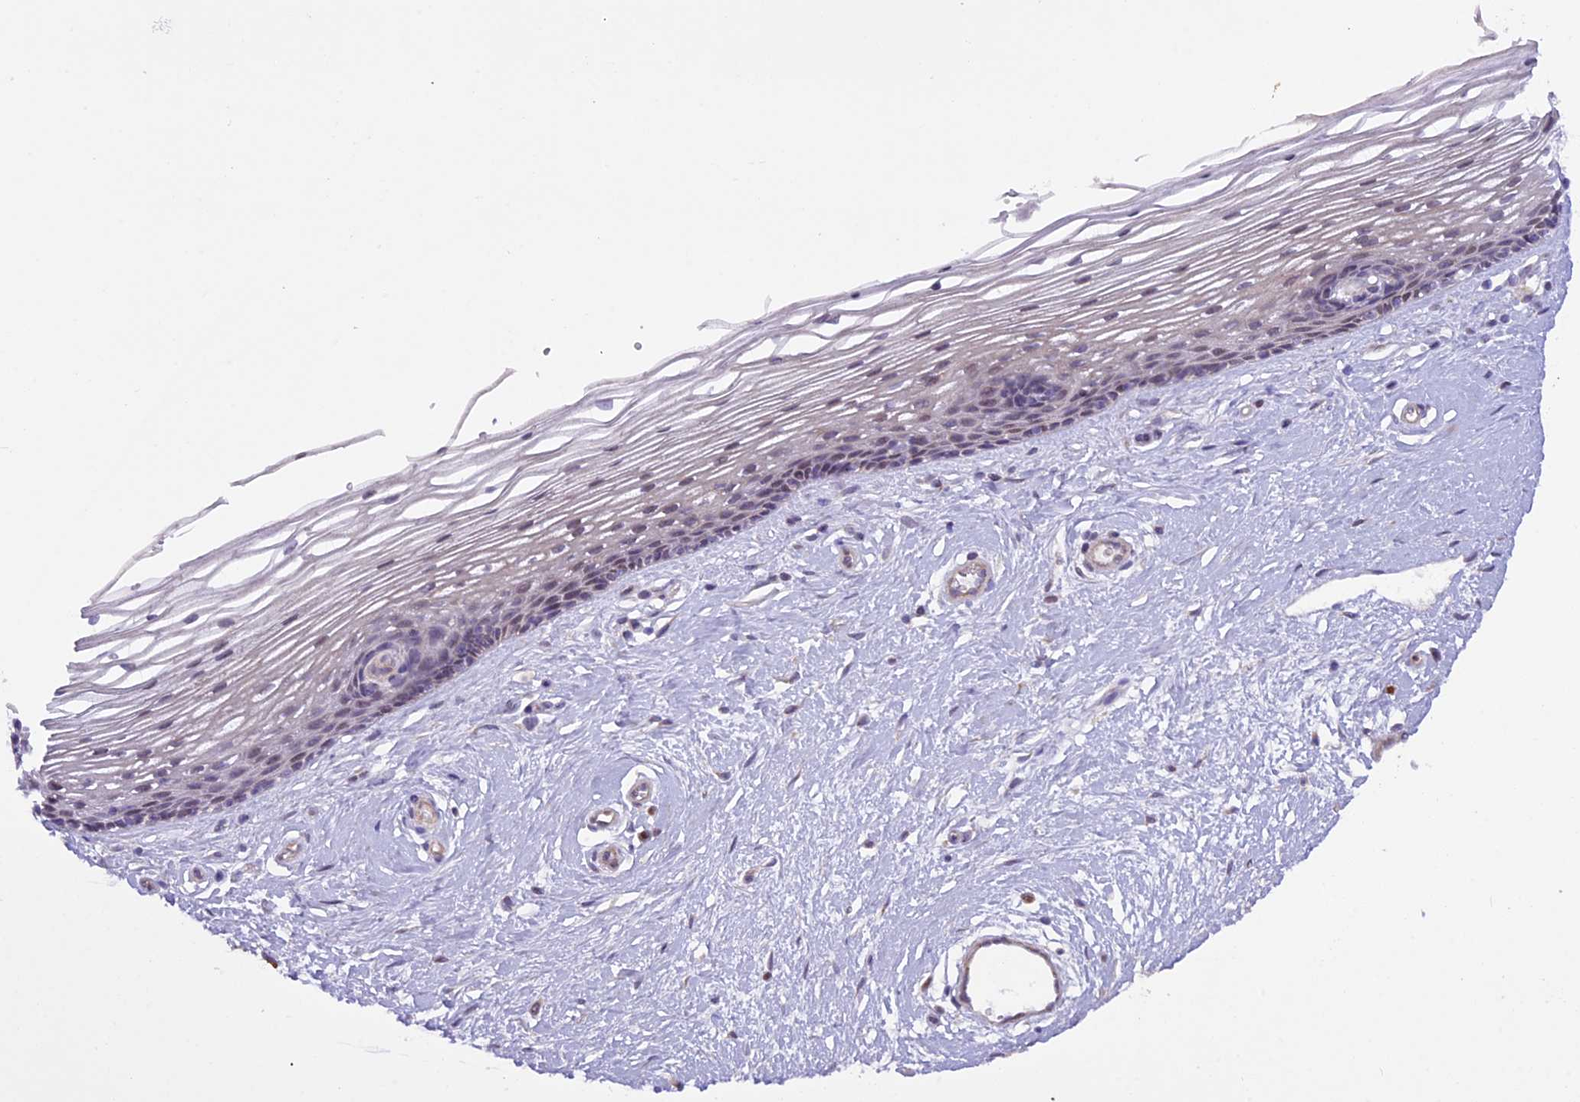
{"staining": {"intensity": "moderate", "quantity": "<25%", "location": "nuclear"}, "tissue": "vagina", "cell_type": "Squamous epithelial cells", "image_type": "normal", "snomed": [{"axis": "morphology", "description": "Normal tissue, NOS"}, {"axis": "topography", "description": "Vagina"}], "caption": "Immunohistochemistry (DAB (3,3'-diaminobenzidine)) staining of unremarkable vagina exhibits moderate nuclear protein expression in about <25% of squamous epithelial cells.", "gene": "MAN2C1", "patient": {"sex": "female", "age": 46}}